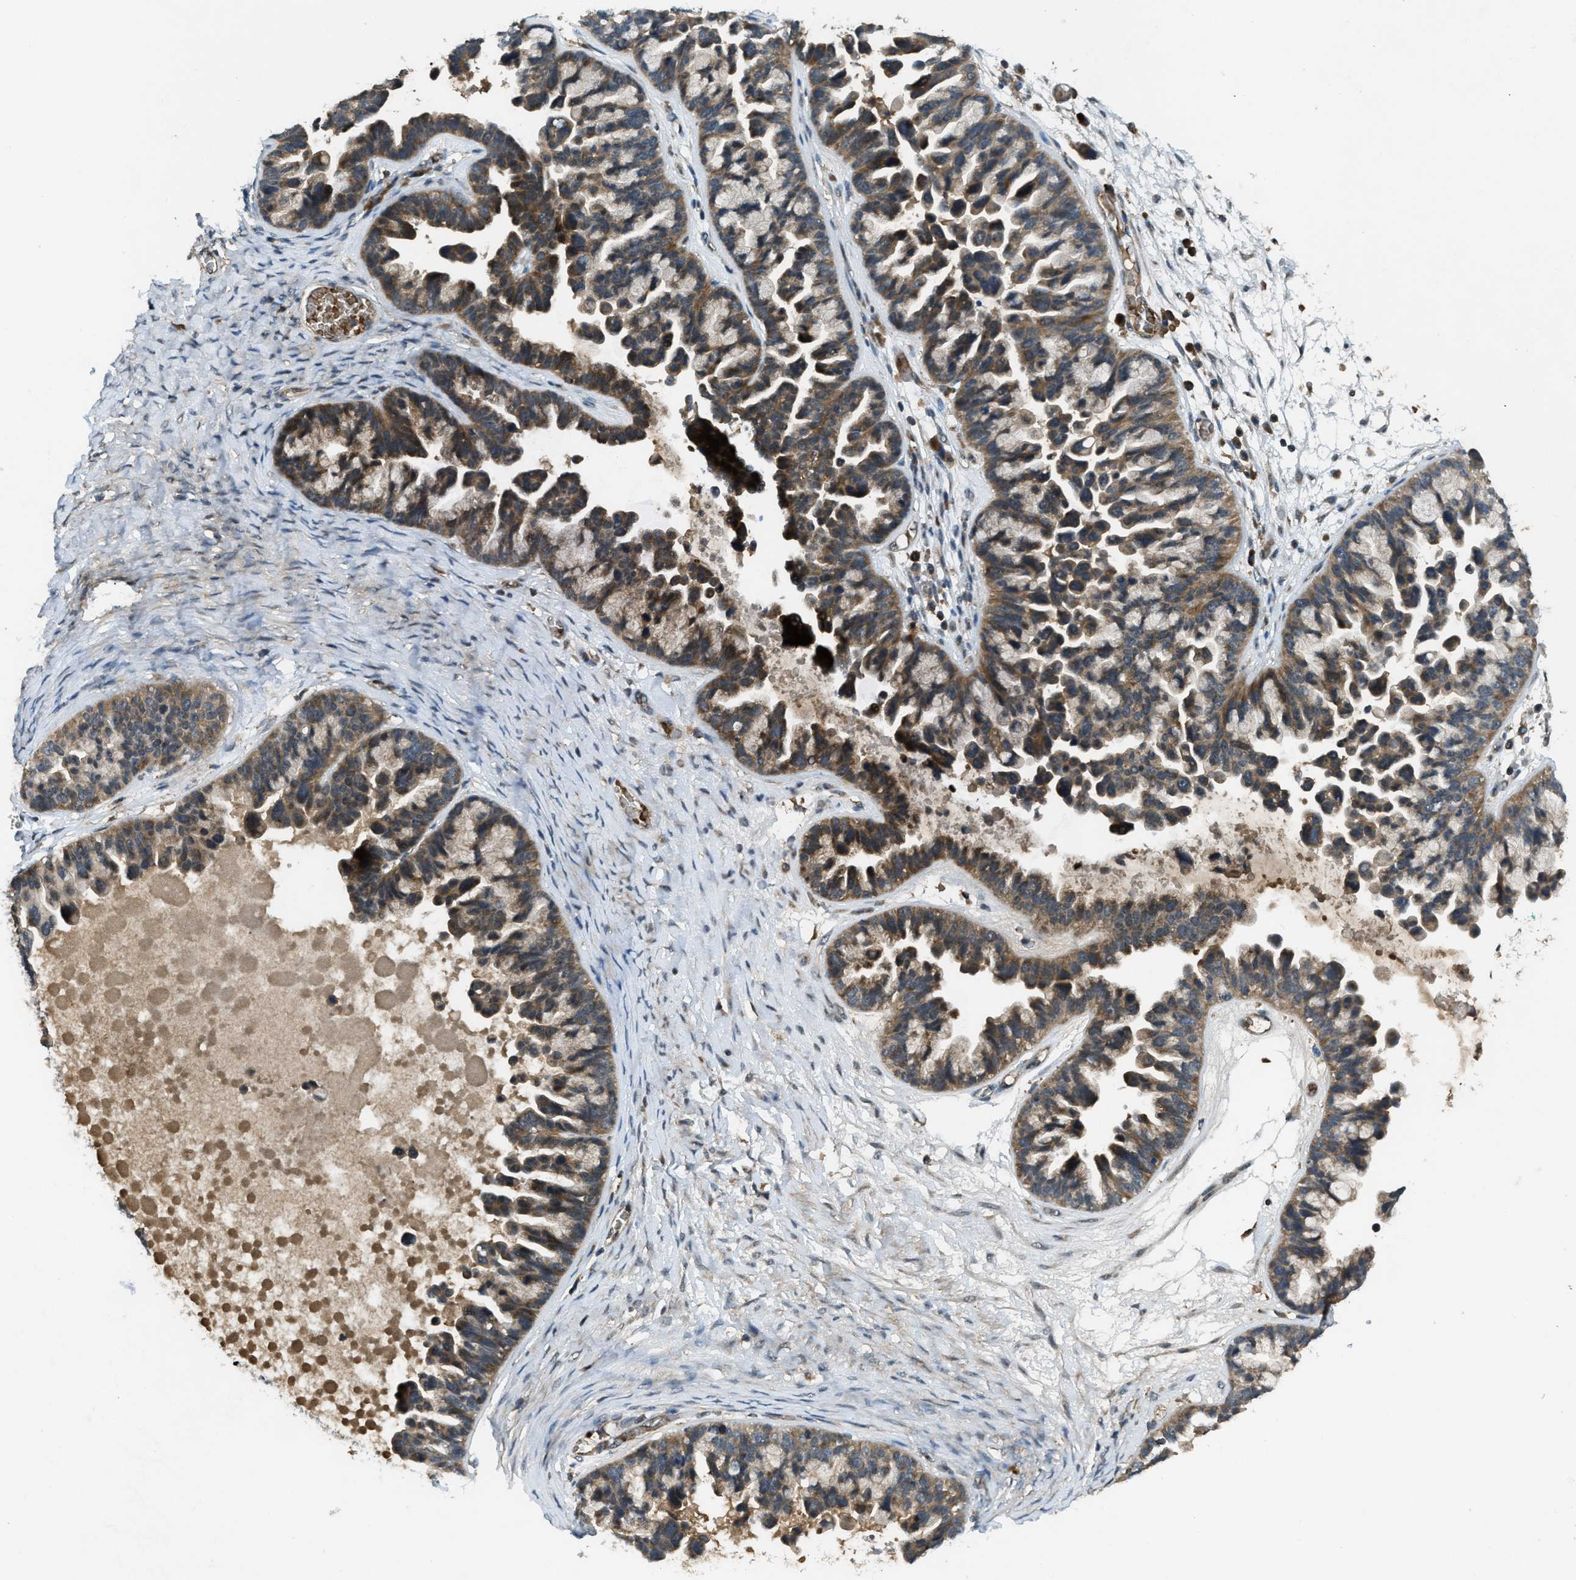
{"staining": {"intensity": "moderate", "quantity": ">75%", "location": "cytoplasmic/membranous"}, "tissue": "ovarian cancer", "cell_type": "Tumor cells", "image_type": "cancer", "snomed": [{"axis": "morphology", "description": "Cystadenocarcinoma, serous, NOS"}, {"axis": "topography", "description": "Ovary"}], "caption": "Ovarian serous cystadenocarcinoma tissue reveals moderate cytoplasmic/membranous expression in about >75% of tumor cells", "gene": "ZNF71", "patient": {"sex": "female", "age": 56}}